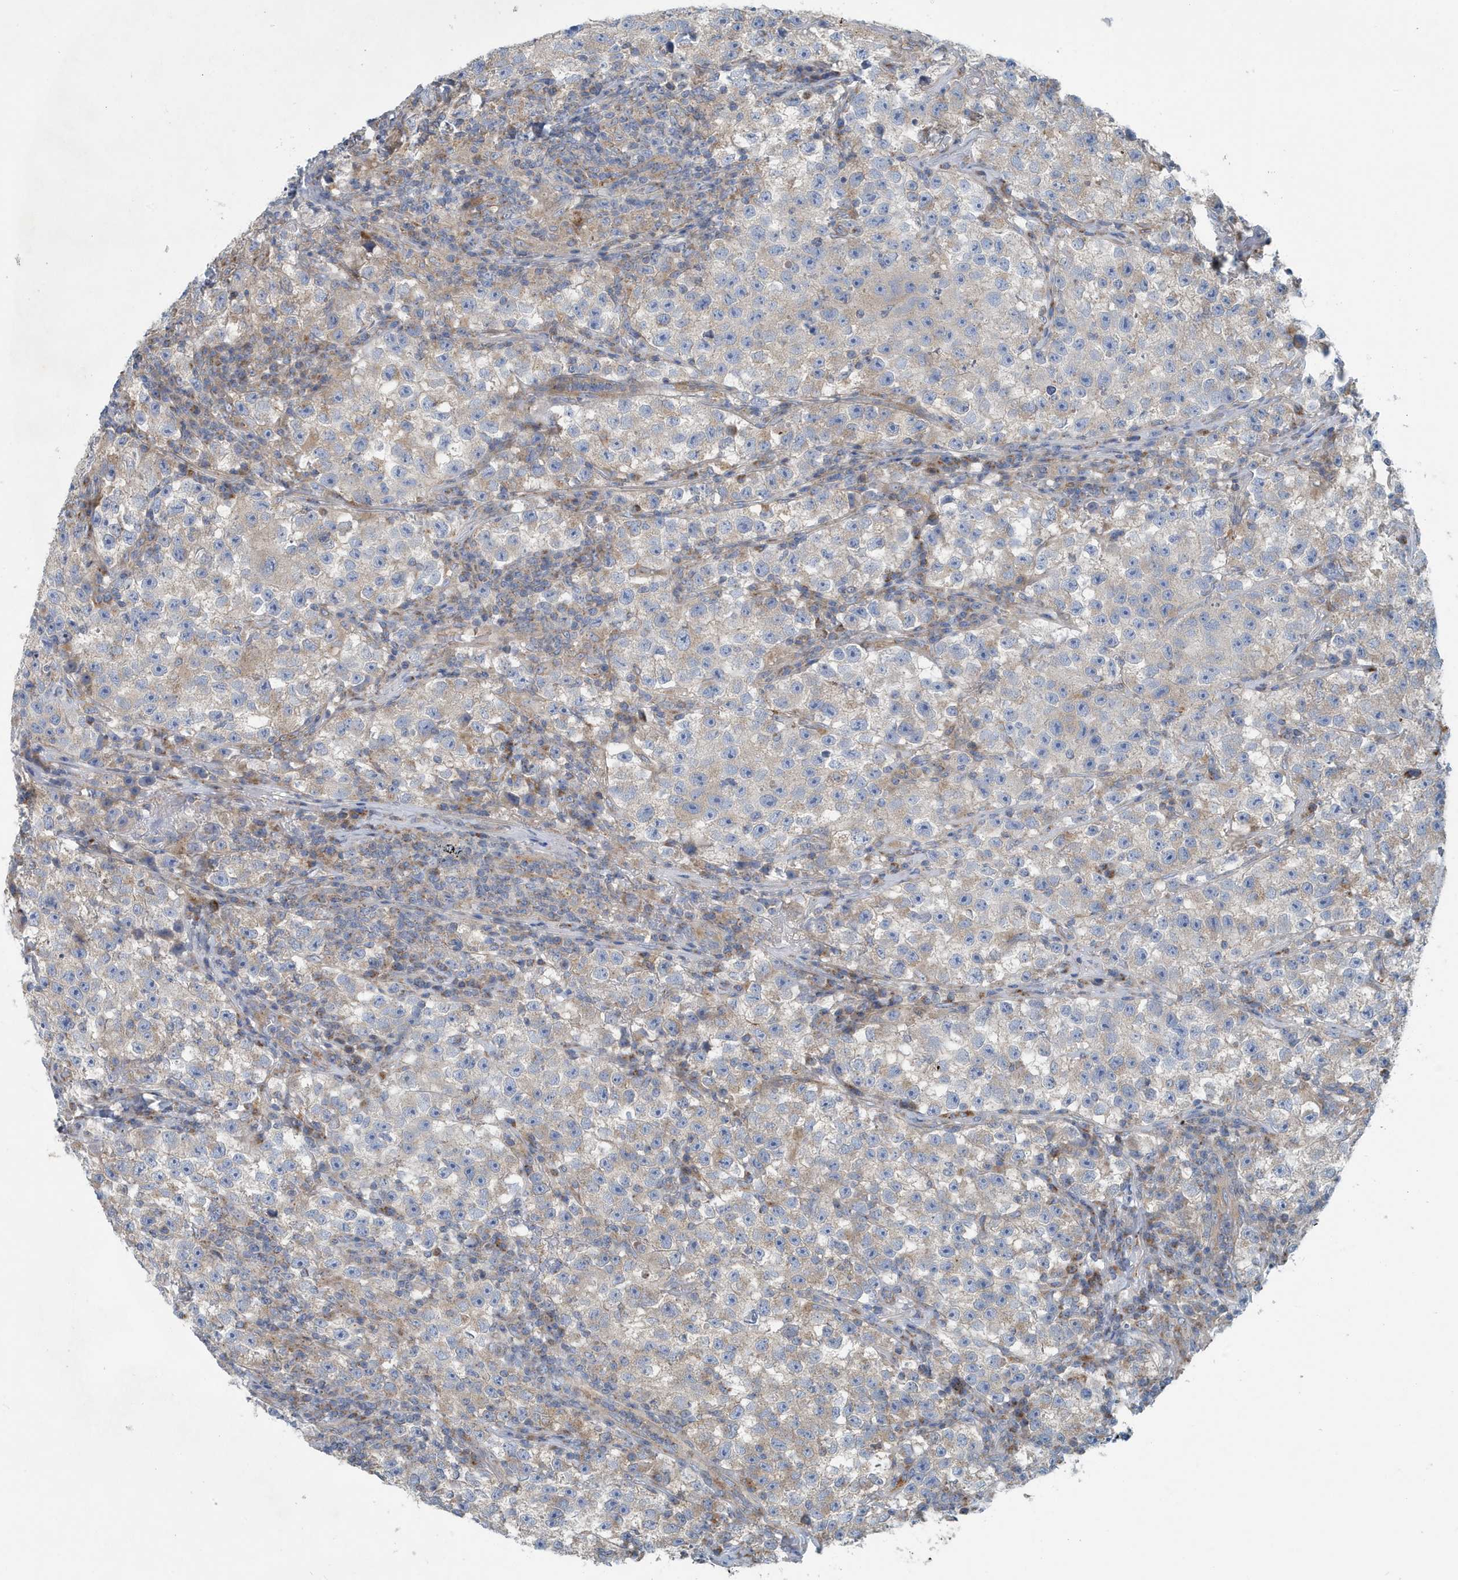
{"staining": {"intensity": "weak", "quantity": "25%-75%", "location": "cytoplasmic/membranous"}, "tissue": "testis cancer", "cell_type": "Tumor cells", "image_type": "cancer", "snomed": [{"axis": "morphology", "description": "Seminoma, NOS"}, {"axis": "topography", "description": "Testis"}], "caption": "Tumor cells display low levels of weak cytoplasmic/membranous staining in approximately 25%-75% of cells in testis seminoma.", "gene": "PPM1M", "patient": {"sex": "male", "age": 22}}